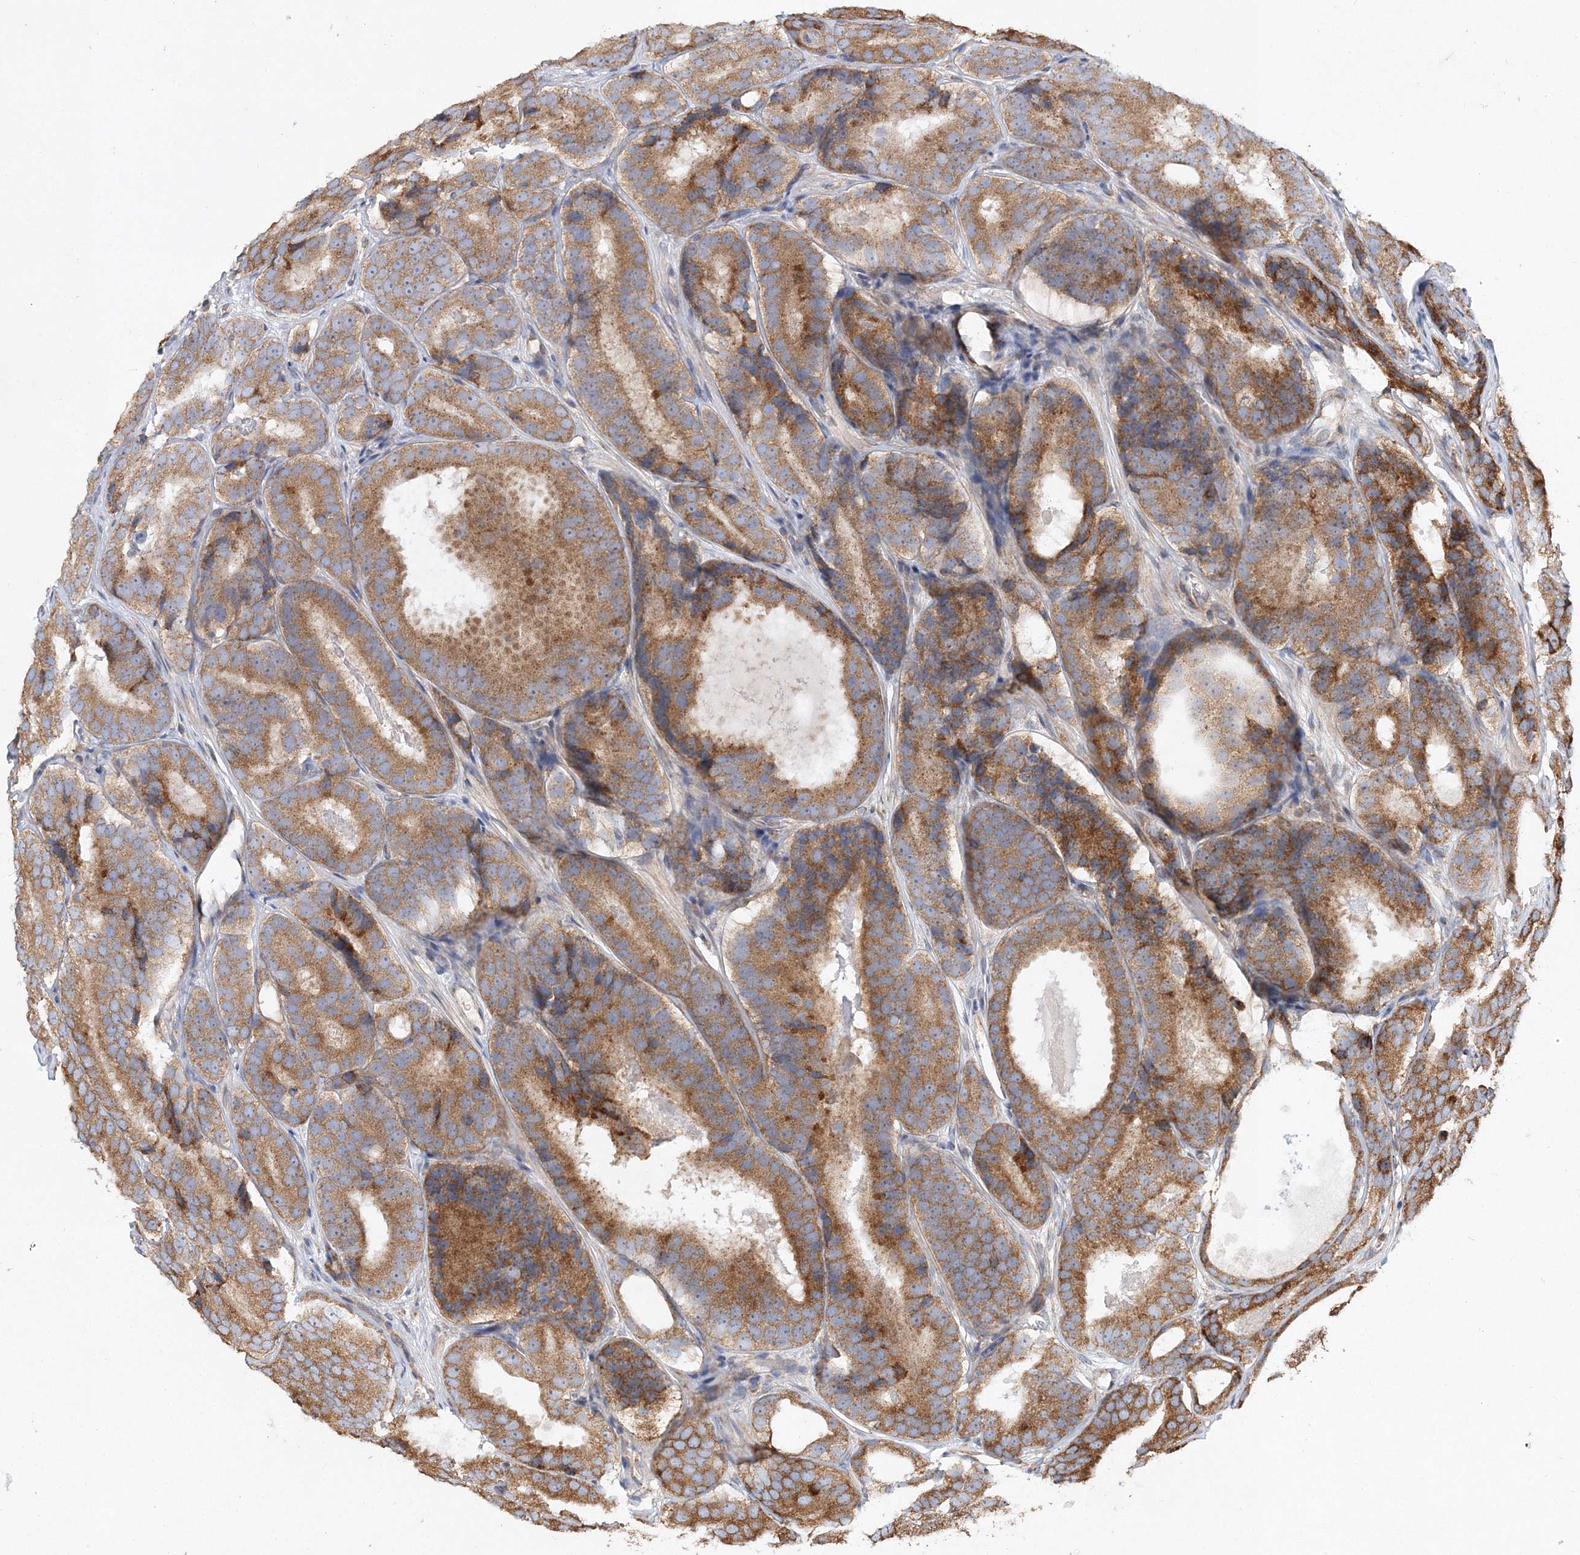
{"staining": {"intensity": "moderate", "quantity": ">75%", "location": "cytoplasmic/membranous"}, "tissue": "prostate cancer", "cell_type": "Tumor cells", "image_type": "cancer", "snomed": [{"axis": "morphology", "description": "Adenocarcinoma, High grade"}, {"axis": "topography", "description": "Prostate"}], "caption": "DAB immunohistochemical staining of prostate high-grade adenocarcinoma exhibits moderate cytoplasmic/membranous protein staining in about >75% of tumor cells. (IHC, brightfield microscopy, high magnification).", "gene": "ZFYVE16", "patient": {"sex": "male", "age": 56}}